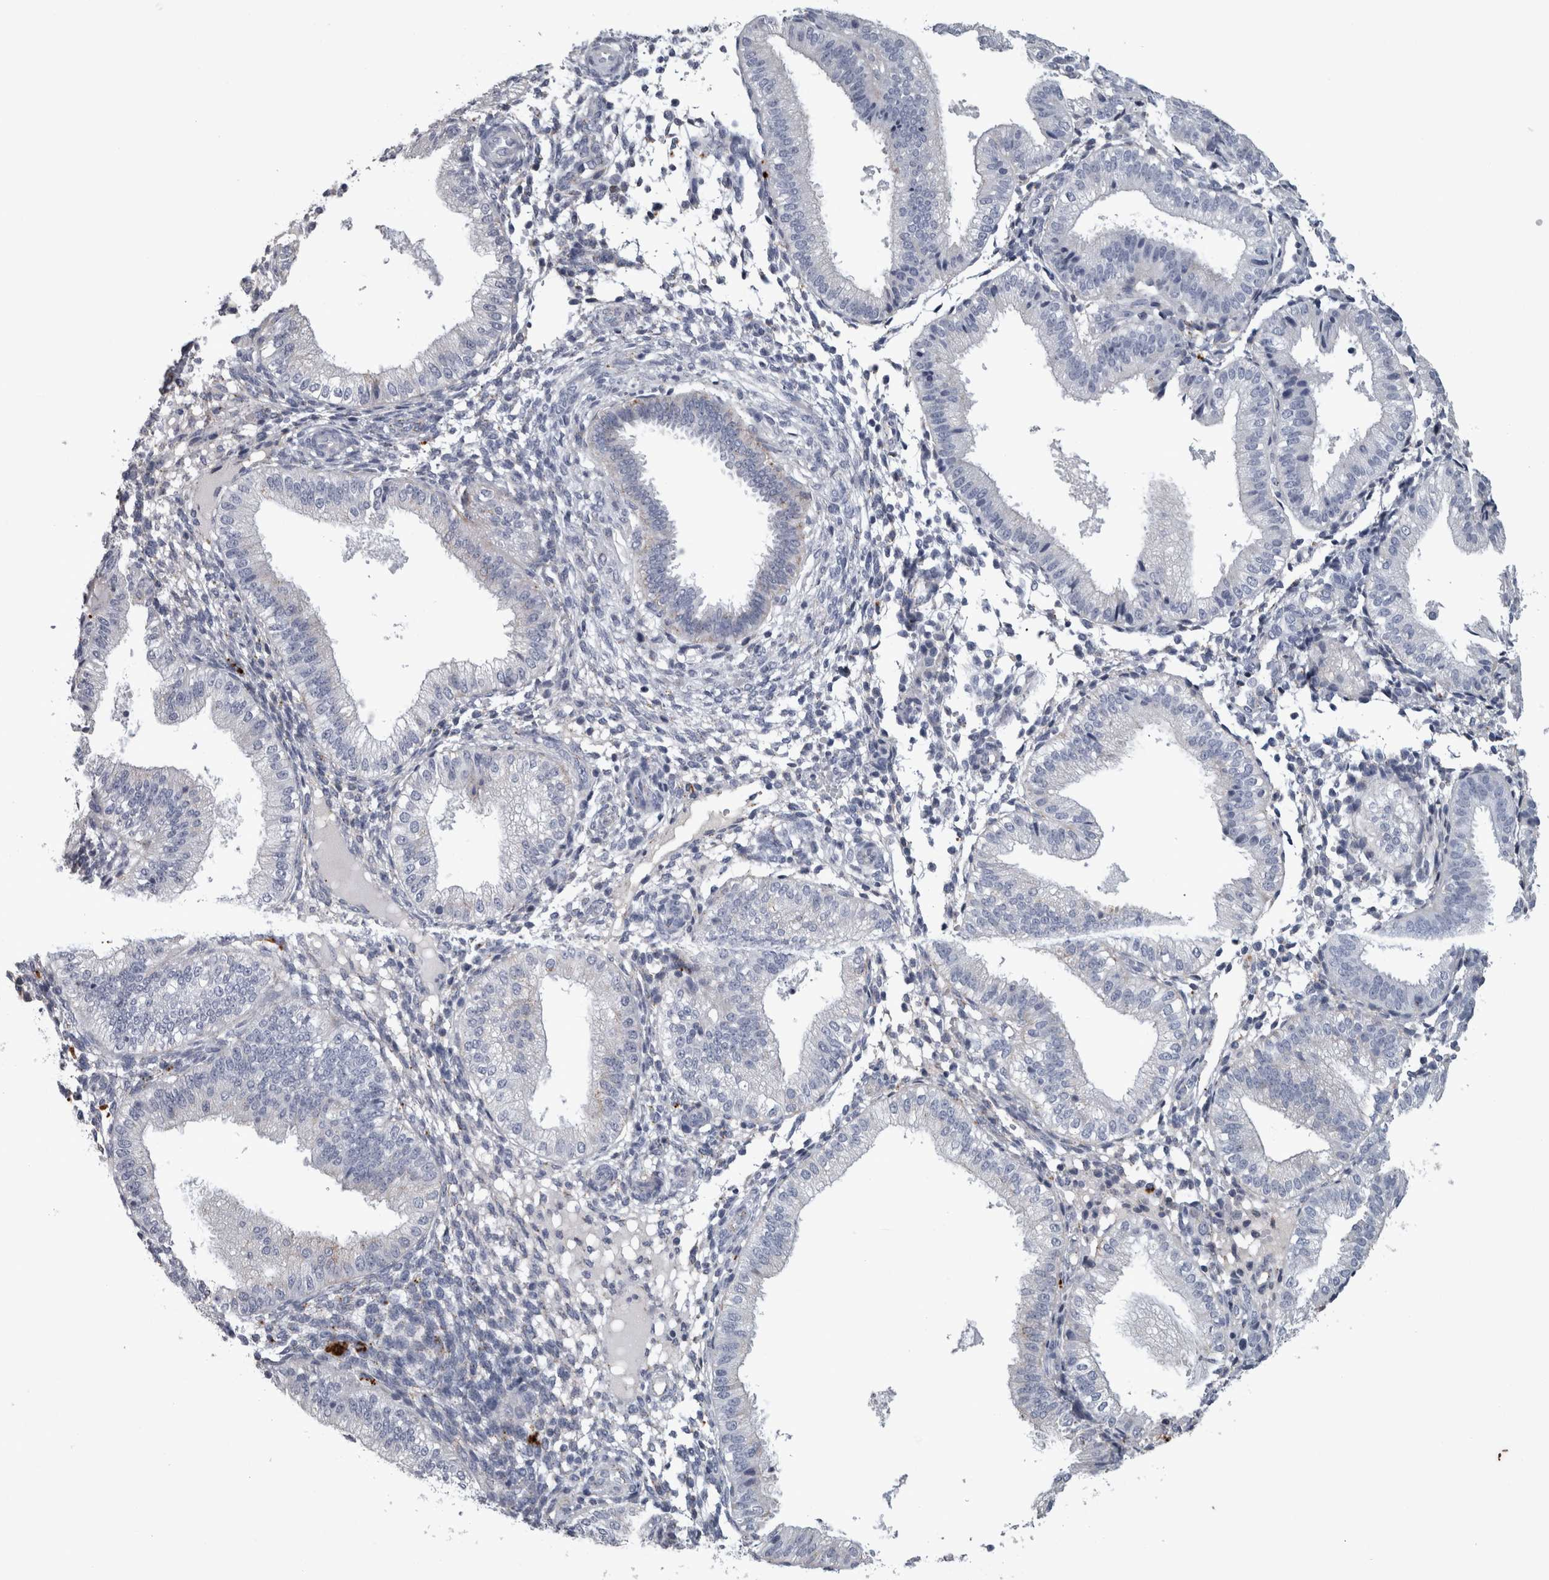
{"staining": {"intensity": "negative", "quantity": "none", "location": "none"}, "tissue": "endometrium", "cell_type": "Cells in endometrial stroma", "image_type": "normal", "snomed": [{"axis": "morphology", "description": "Normal tissue, NOS"}, {"axis": "topography", "description": "Endometrium"}], "caption": "This is an immunohistochemistry (IHC) photomicrograph of benign endometrium. There is no expression in cells in endometrial stroma.", "gene": "DPP7", "patient": {"sex": "female", "age": 39}}